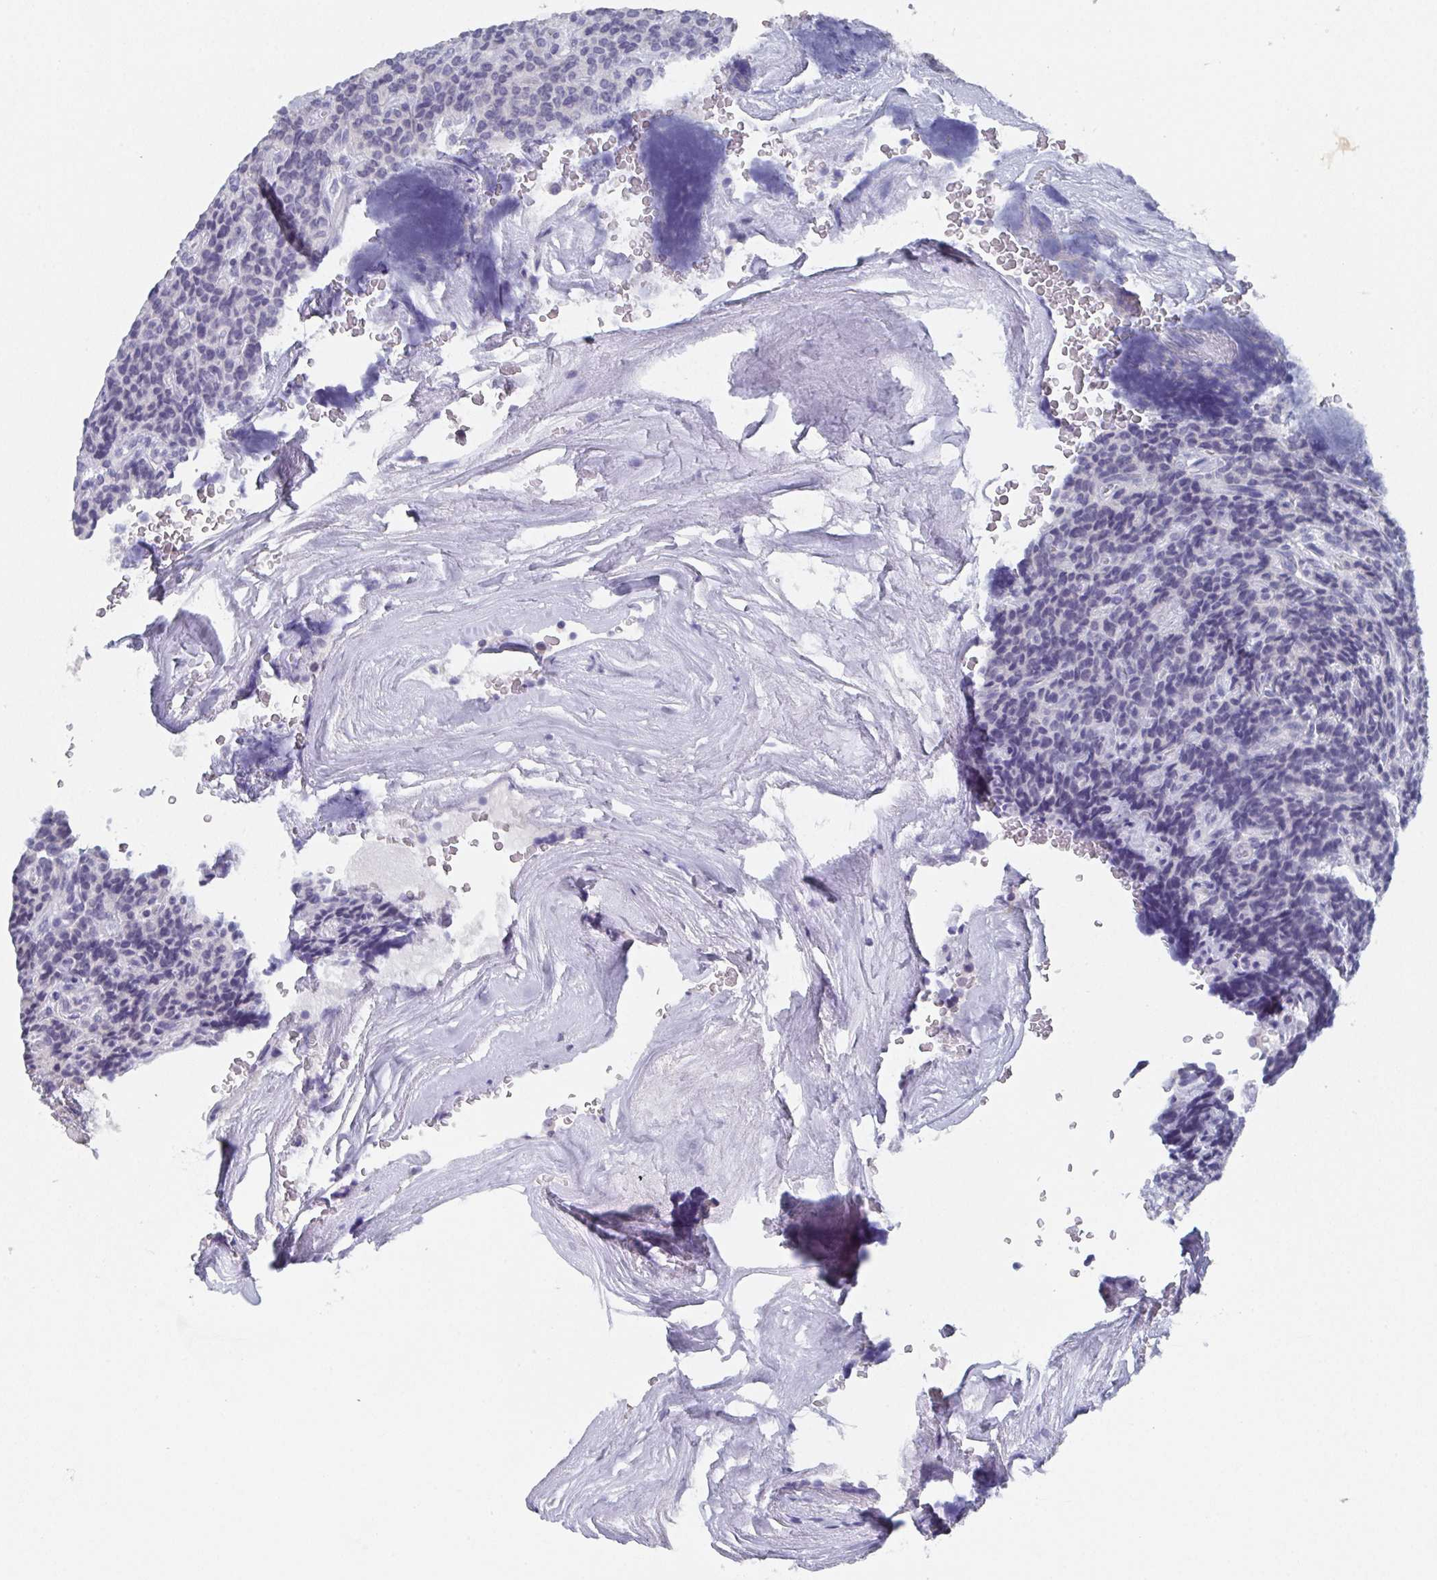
{"staining": {"intensity": "negative", "quantity": "none", "location": "none"}, "tissue": "carcinoid", "cell_type": "Tumor cells", "image_type": "cancer", "snomed": [{"axis": "morphology", "description": "Carcinoid, malignant, NOS"}, {"axis": "topography", "description": "Pancreas"}], "caption": "Immunohistochemical staining of carcinoid (malignant) exhibits no significant expression in tumor cells. (DAB IHC with hematoxylin counter stain).", "gene": "DYDC2", "patient": {"sex": "male", "age": 36}}